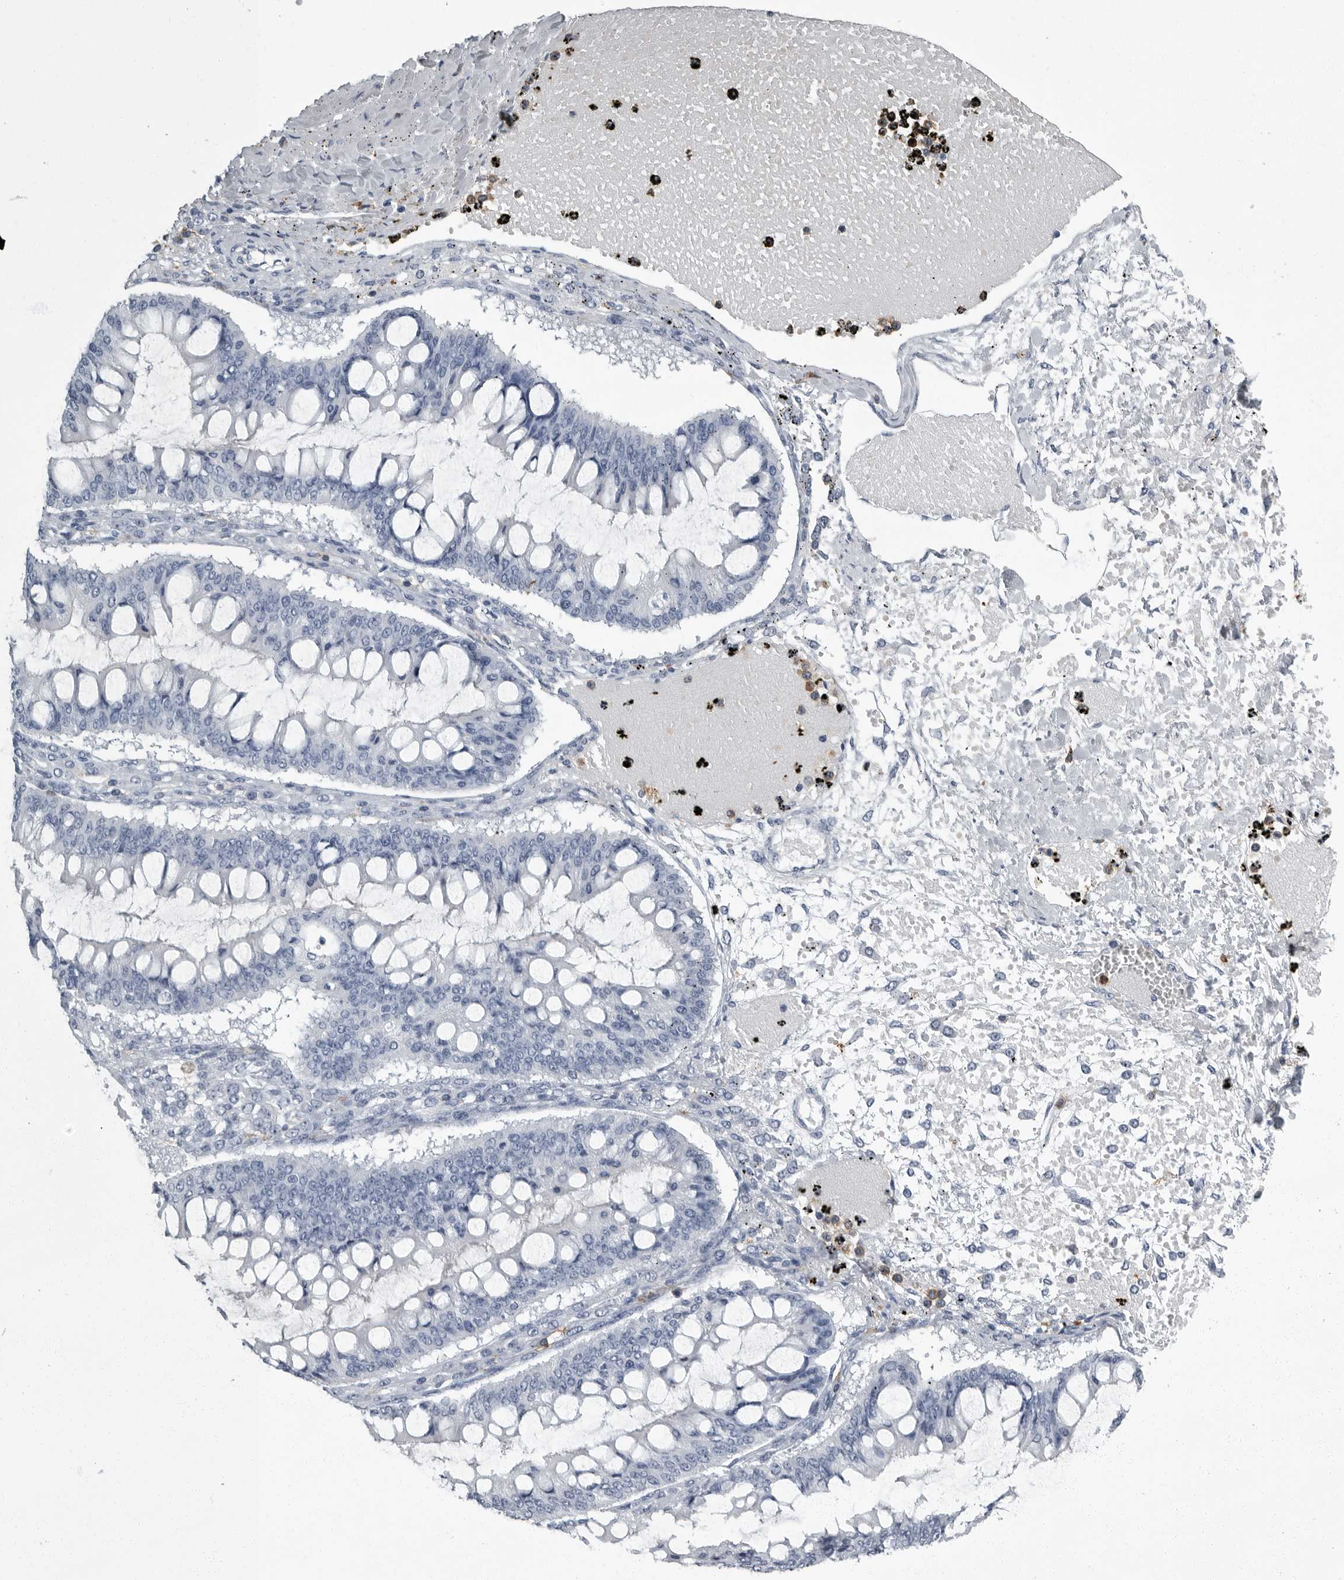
{"staining": {"intensity": "negative", "quantity": "none", "location": "none"}, "tissue": "ovarian cancer", "cell_type": "Tumor cells", "image_type": "cancer", "snomed": [{"axis": "morphology", "description": "Cystadenocarcinoma, mucinous, NOS"}, {"axis": "topography", "description": "Ovary"}], "caption": "Image shows no protein expression in tumor cells of ovarian mucinous cystadenocarcinoma tissue.", "gene": "FCER1G", "patient": {"sex": "female", "age": 73}}